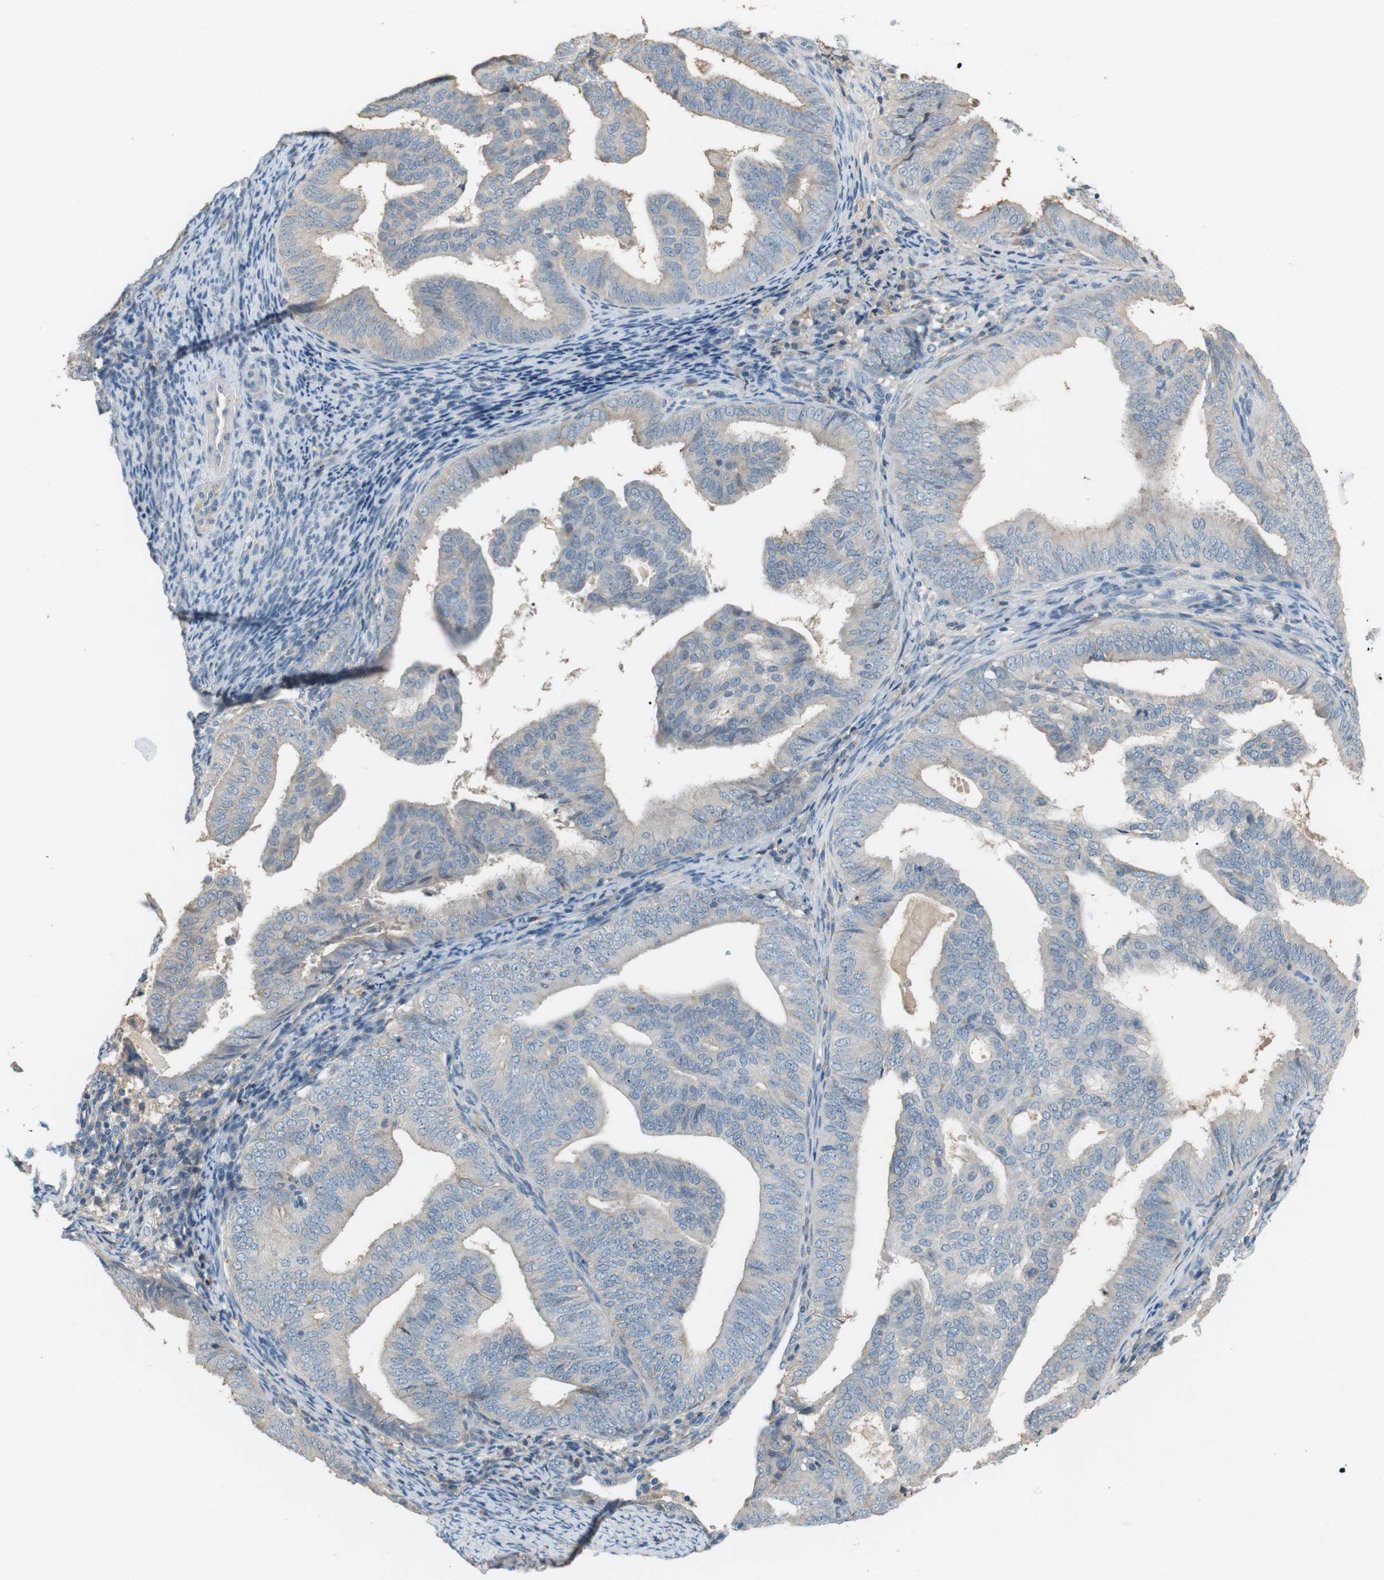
{"staining": {"intensity": "weak", "quantity": "25%-75%", "location": "cytoplasmic/membranous"}, "tissue": "endometrial cancer", "cell_type": "Tumor cells", "image_type": "cancer", "snomed": [{"axis": "morphology", "description": "Adenocarcinoma, NOS"}, {"axis": "topography", "description": "Endometrium"}], "caption": "Immunohistochemistry (DAB (3,3'-diaminobenzidine)) staining of adenocarcinoma (endometrial) reveals weak cytoplasmic/membranous protein positivity in about 25%-75% of tumor cells.", "gene": "RTN3", "patient": {"sex": "female", "age": 58}}